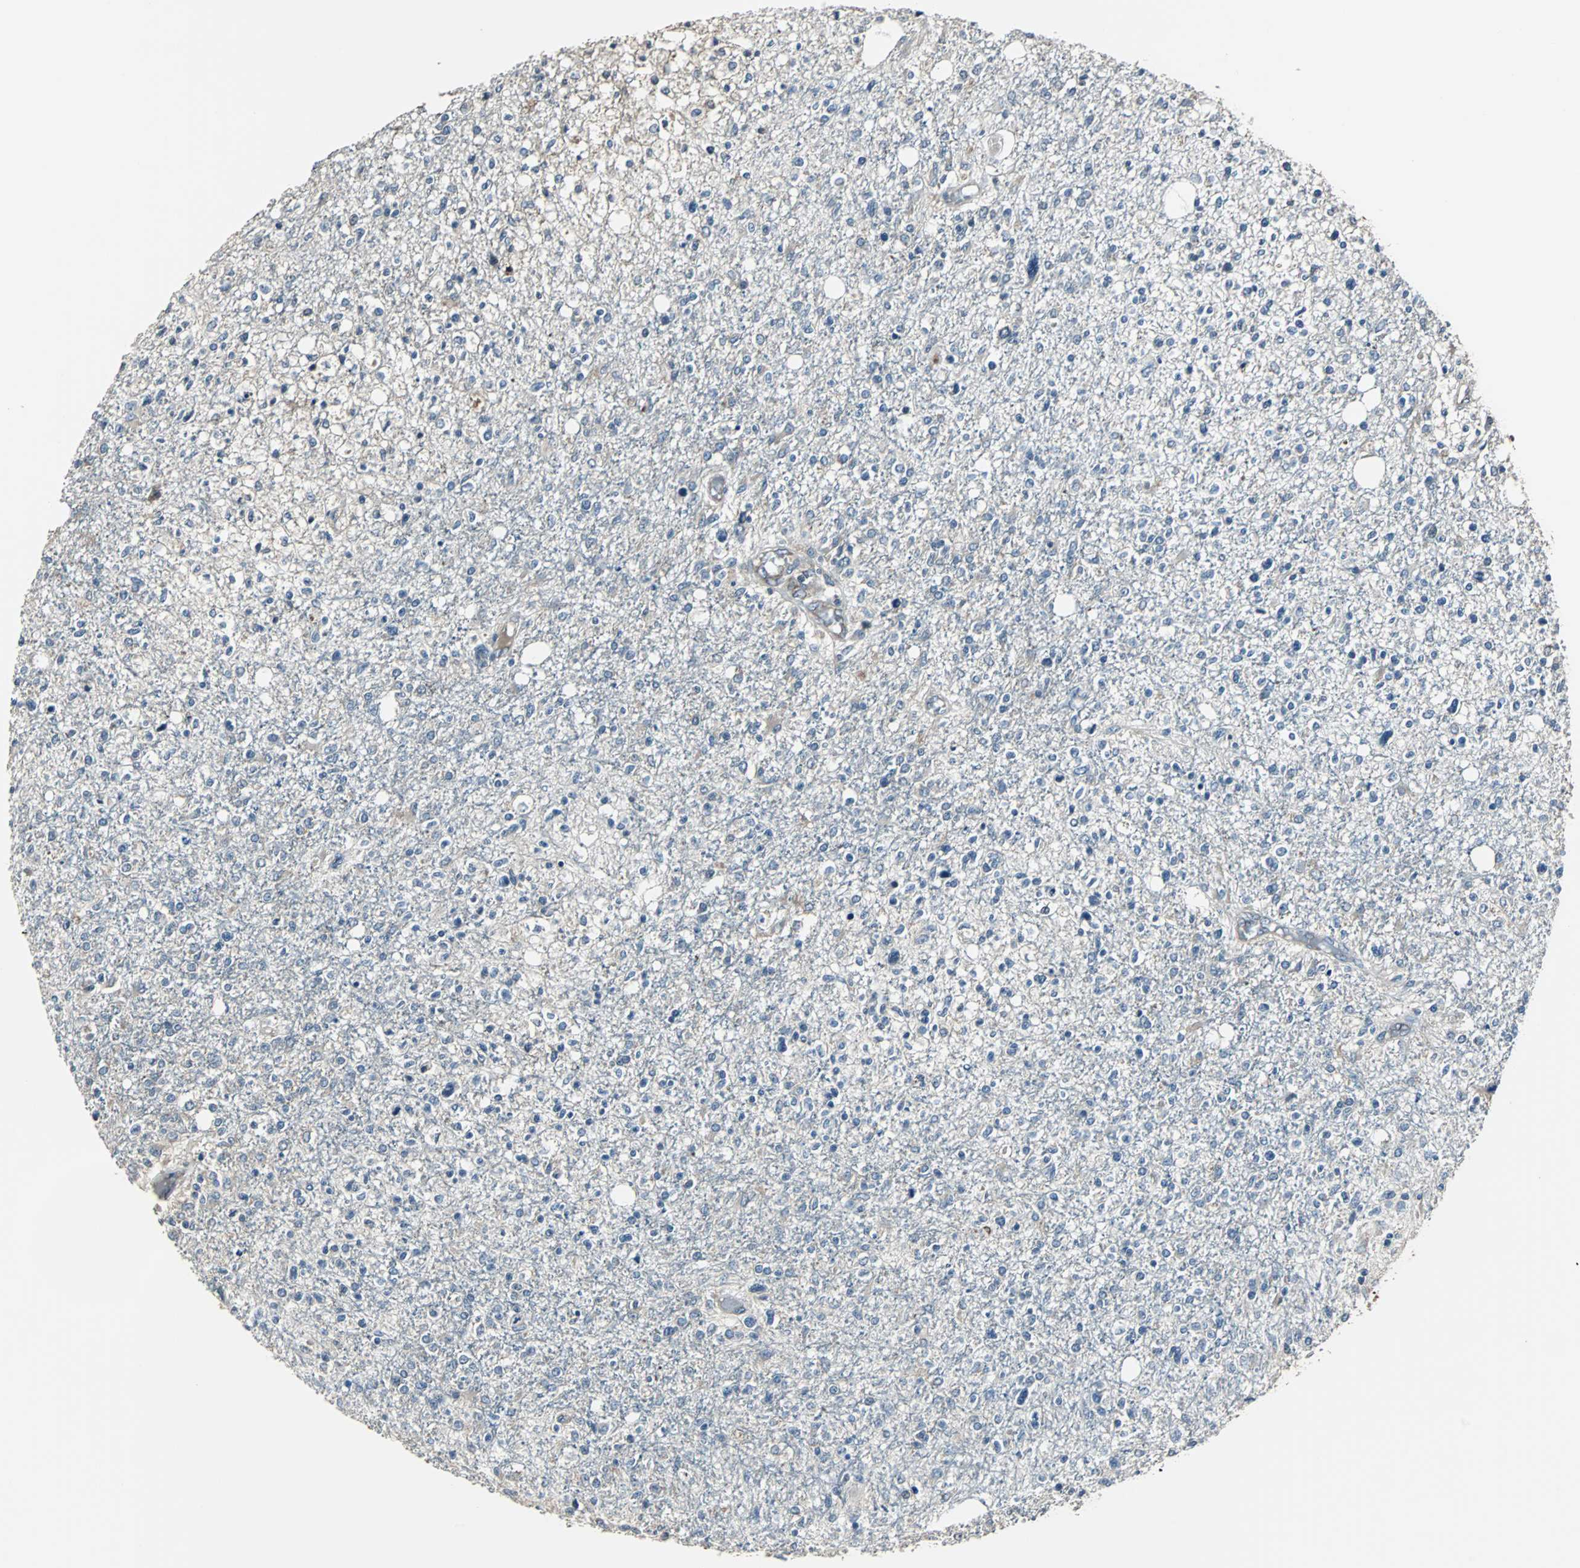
{"staining": {"intensity": "weak", "quantity": "<25%", "location": "cytoplasmic/membranous"}, "tissue": "glioma", "cell_type": "Tumor cells", "image_type": "cancer", "snomed": [{"axis": "morphology", "description": "Glioma, malignant, High grade"}, {"axis": "topography", "description": "Cerebral cortex"}], "caption": "Glioma was stained to show a protein in brown. There is no significant positivity in tumor cells.", "gene": "CHP1", "patient": {"sex": "male", "age": 76}}